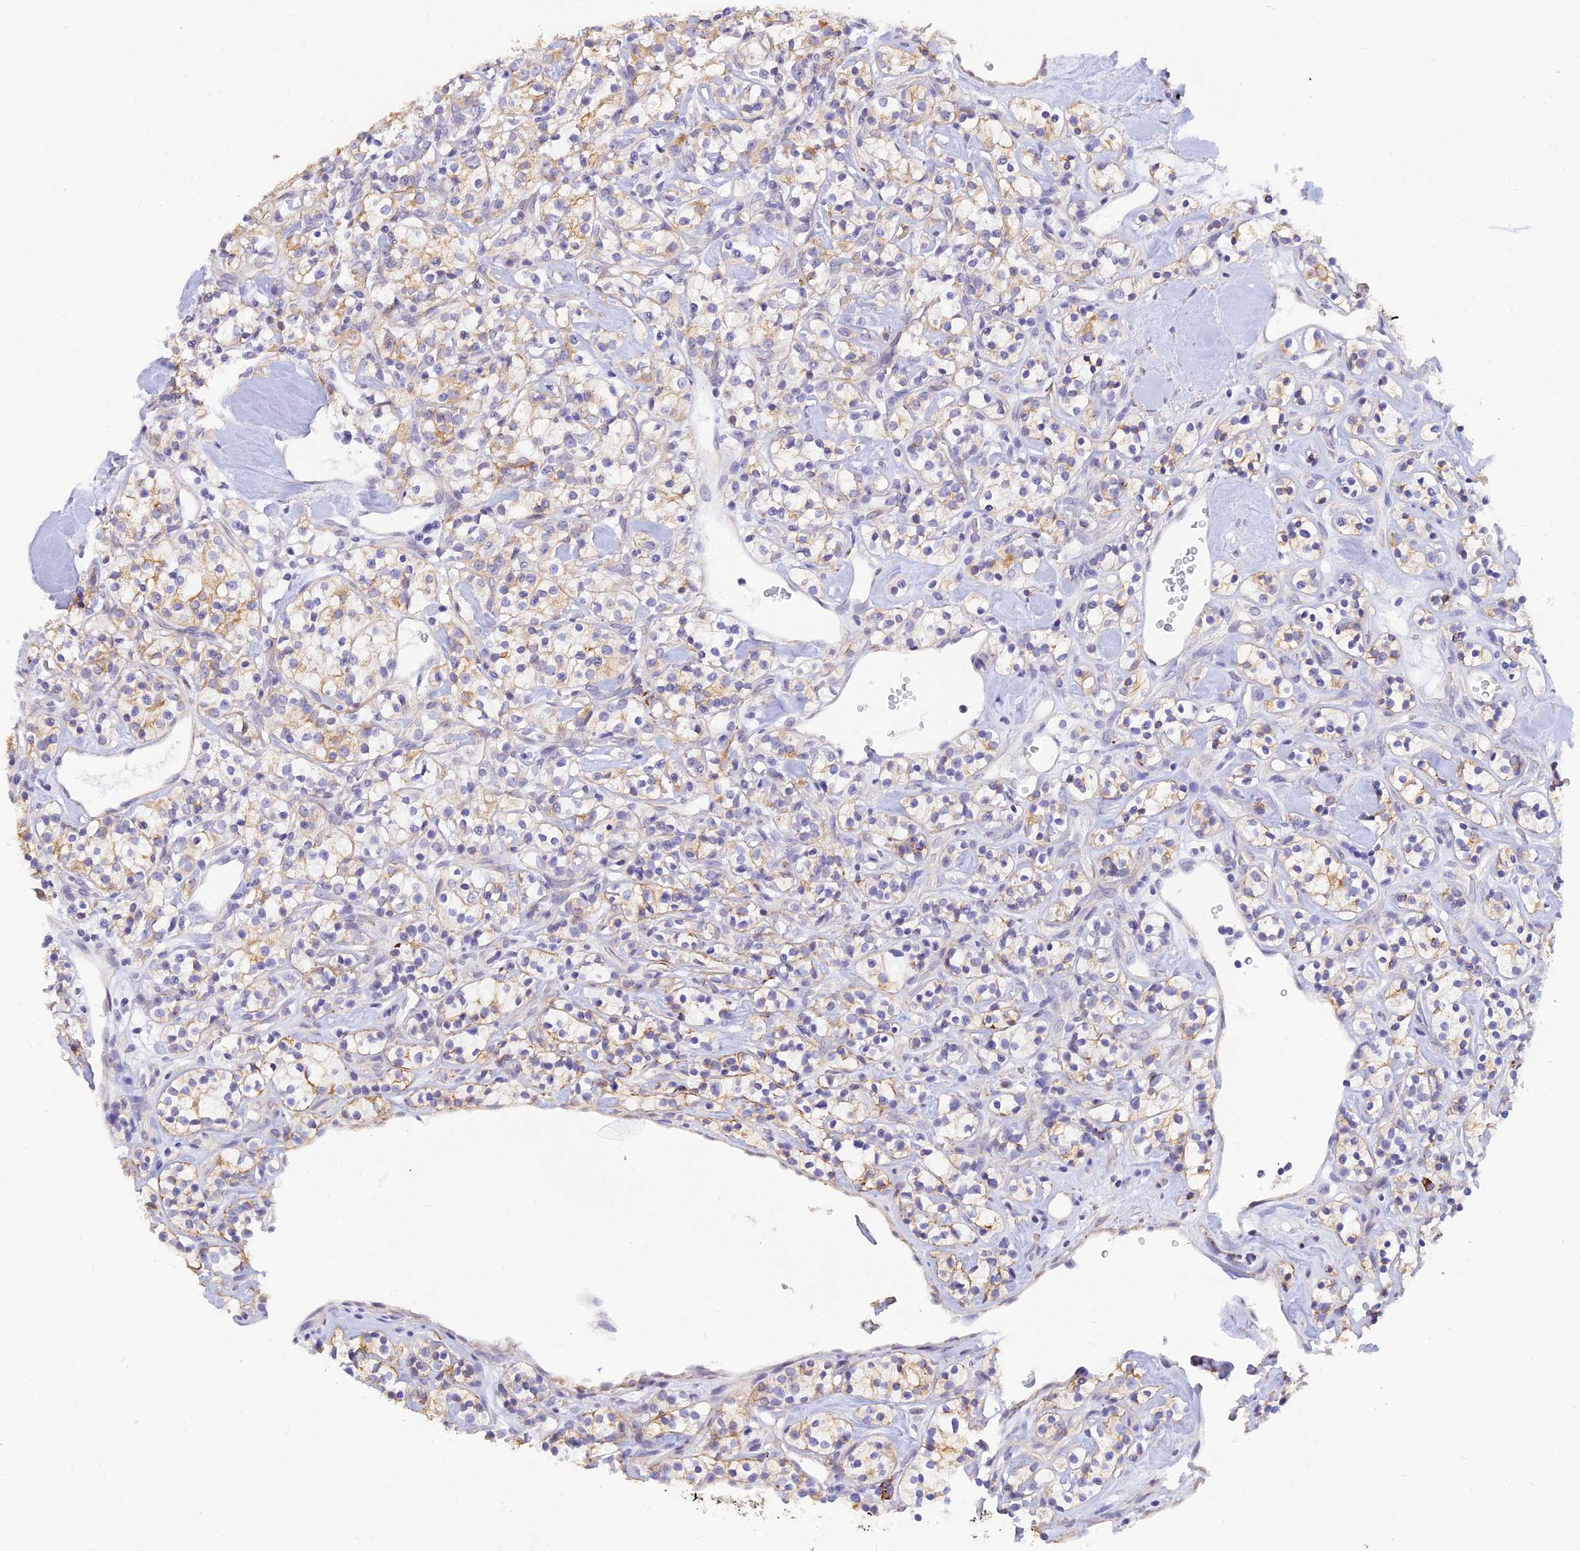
{"staining": {"intensity": "weak", "quantity": "25%-75%", "location": "cytoplasmic/membranous"}, "tissue": "renal cancer", "cell_type": "Tumor cells", "image_type": "cancer", "snomed": [{"axis": "morphology", "description": "Adenocarcinoma, NOS"}, {"axis": "topography", "description": "Kidney"}], "caption": "Immunohistochemical staining of renal cancer (adenocarcinoma) reveals low levels of weak cytoplasmic/membranous protein positivity in about 25%-75% of tumor cells.", "gene": "ALDH1L2", "patient": {"sex": "male", "age": 77}}